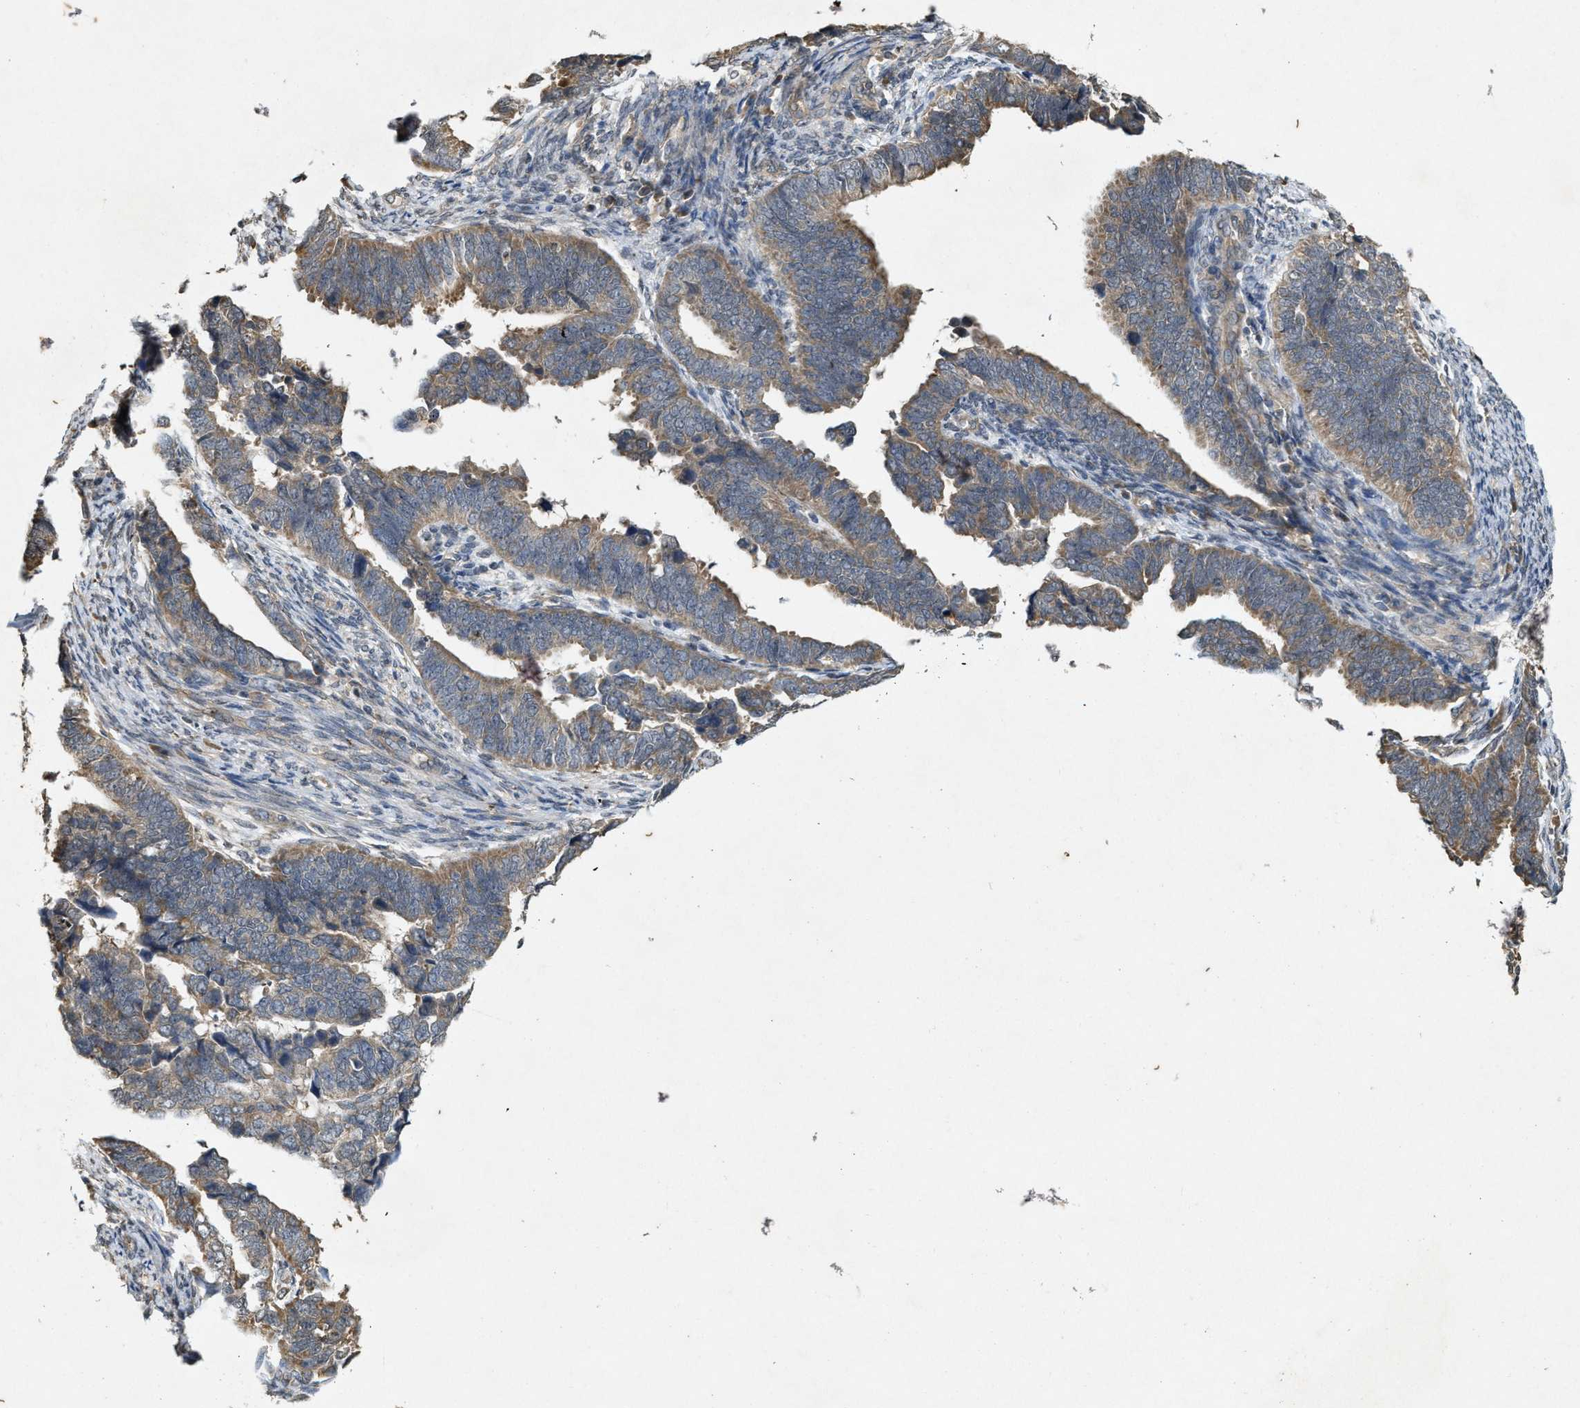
{"staining": {"intensity": "moderate", "quantity": ">75%", "location": "cytoplasmic/membranous"}, "tissue": "endometrial cancer", "cell_type": "Tumor cells", "image_type": "cancer", "snomed": [{"axis": "morphology", "description": "Adenocarcinoma, NOS"}, {"axis": "topography", "description": "Endometrium"}], "caption": "A brown stain labels moderate cytoplasmic/membranous expression of a protein in endometrial cancer (adenocarcinoma) tumor cells. The protein is stained brown, and the nuclei are stained in blue (DAB (3,3'-diaminobenzidine) IHC with brightfield microscopy, high magnification).", "gene": "KIF21A", "patient": {"sex": "female", "age": 75}}